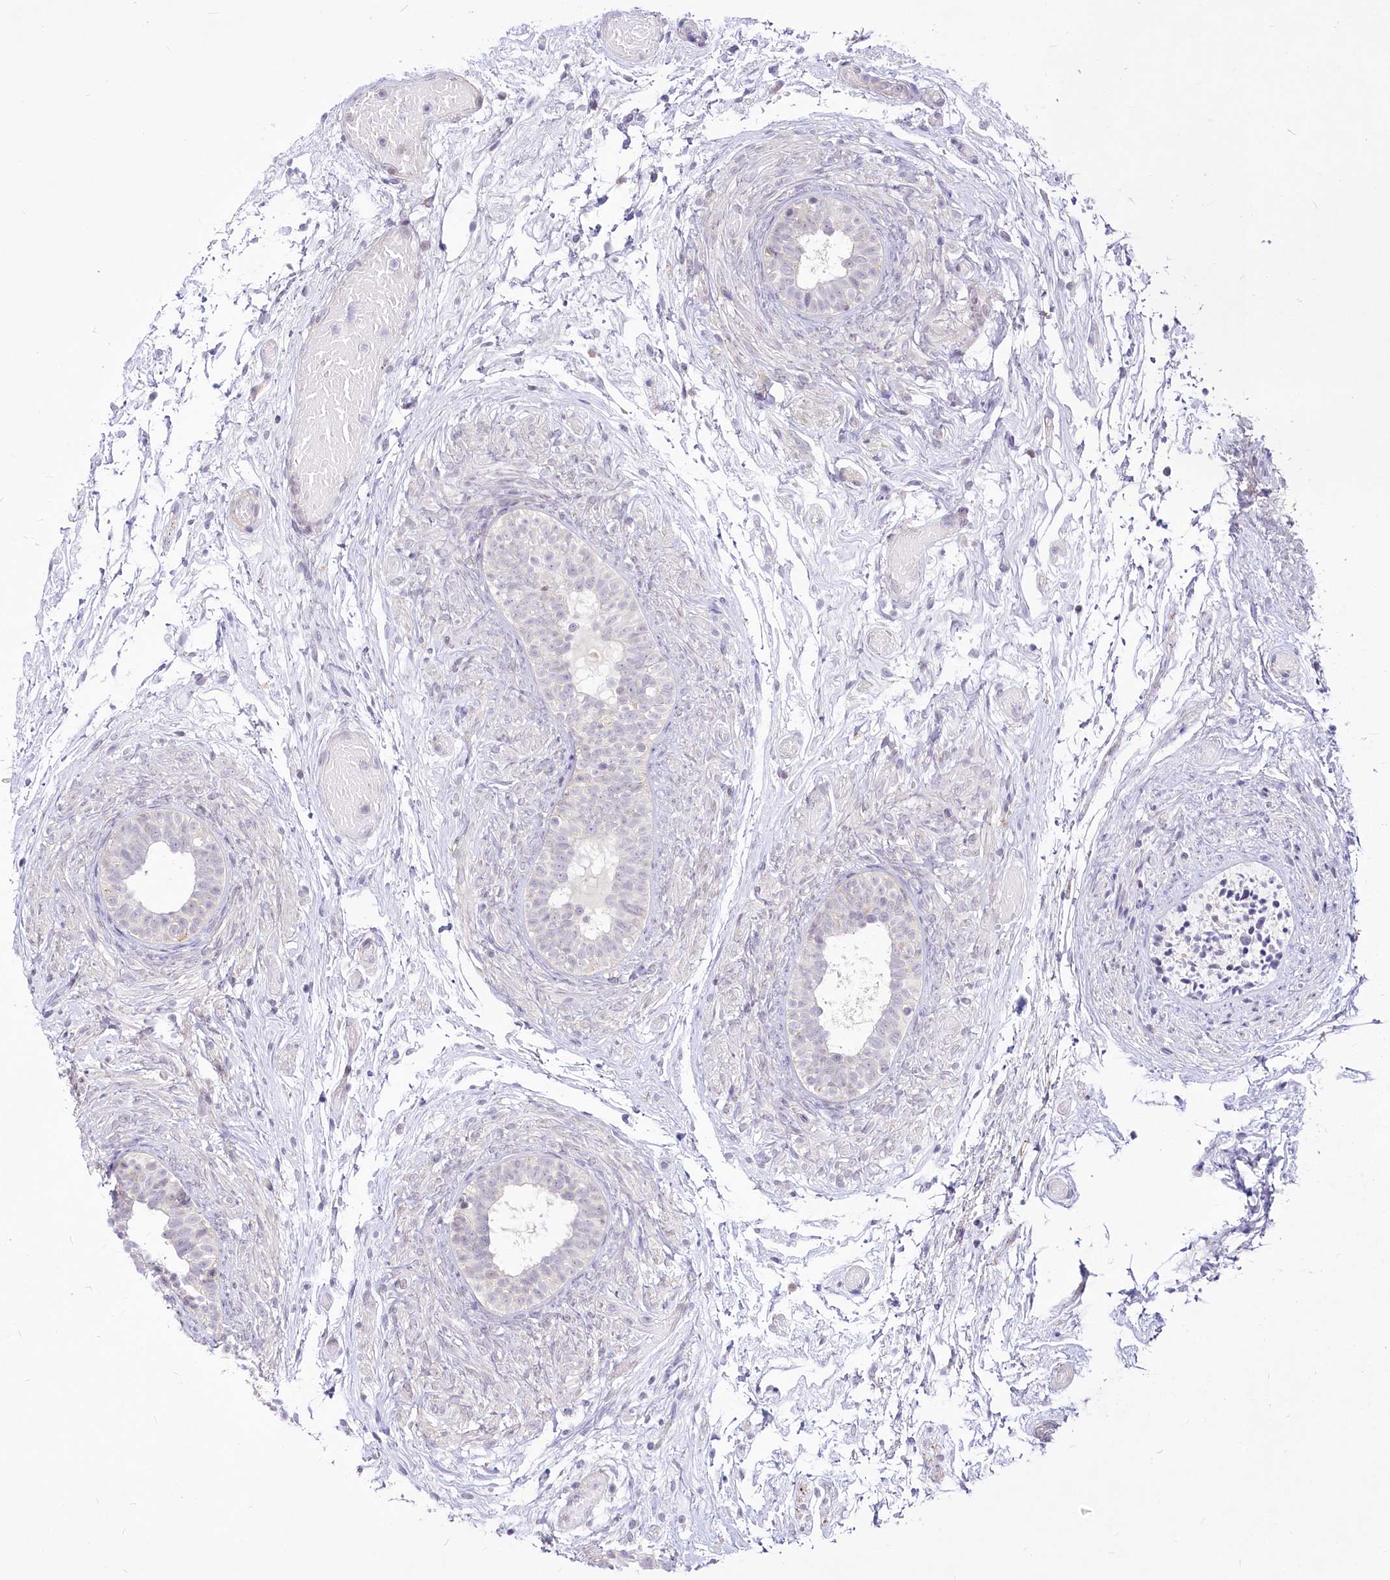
{"staining": {"intensity": "moderate", "quantity": "<25%", "location": "cytoplasmic/membranous"}, "tissue": "epididymis", "cell_type": "Glandular cells", "image_type": "normal", "snomed": [{"axis": "morphology", "description": "Normal tissue, NOS"}, {"axis": "topography", "description": "Epididymis"}], "caption": "A micrograph showing moderate cytoplasmic/membranous staining in about <25% of glandular cells in unremarkable epididymis, as visualized by brown immunohistochemical staining.", "gene": "EFHC2", "patient": {"sex": "male", "age": 5}}